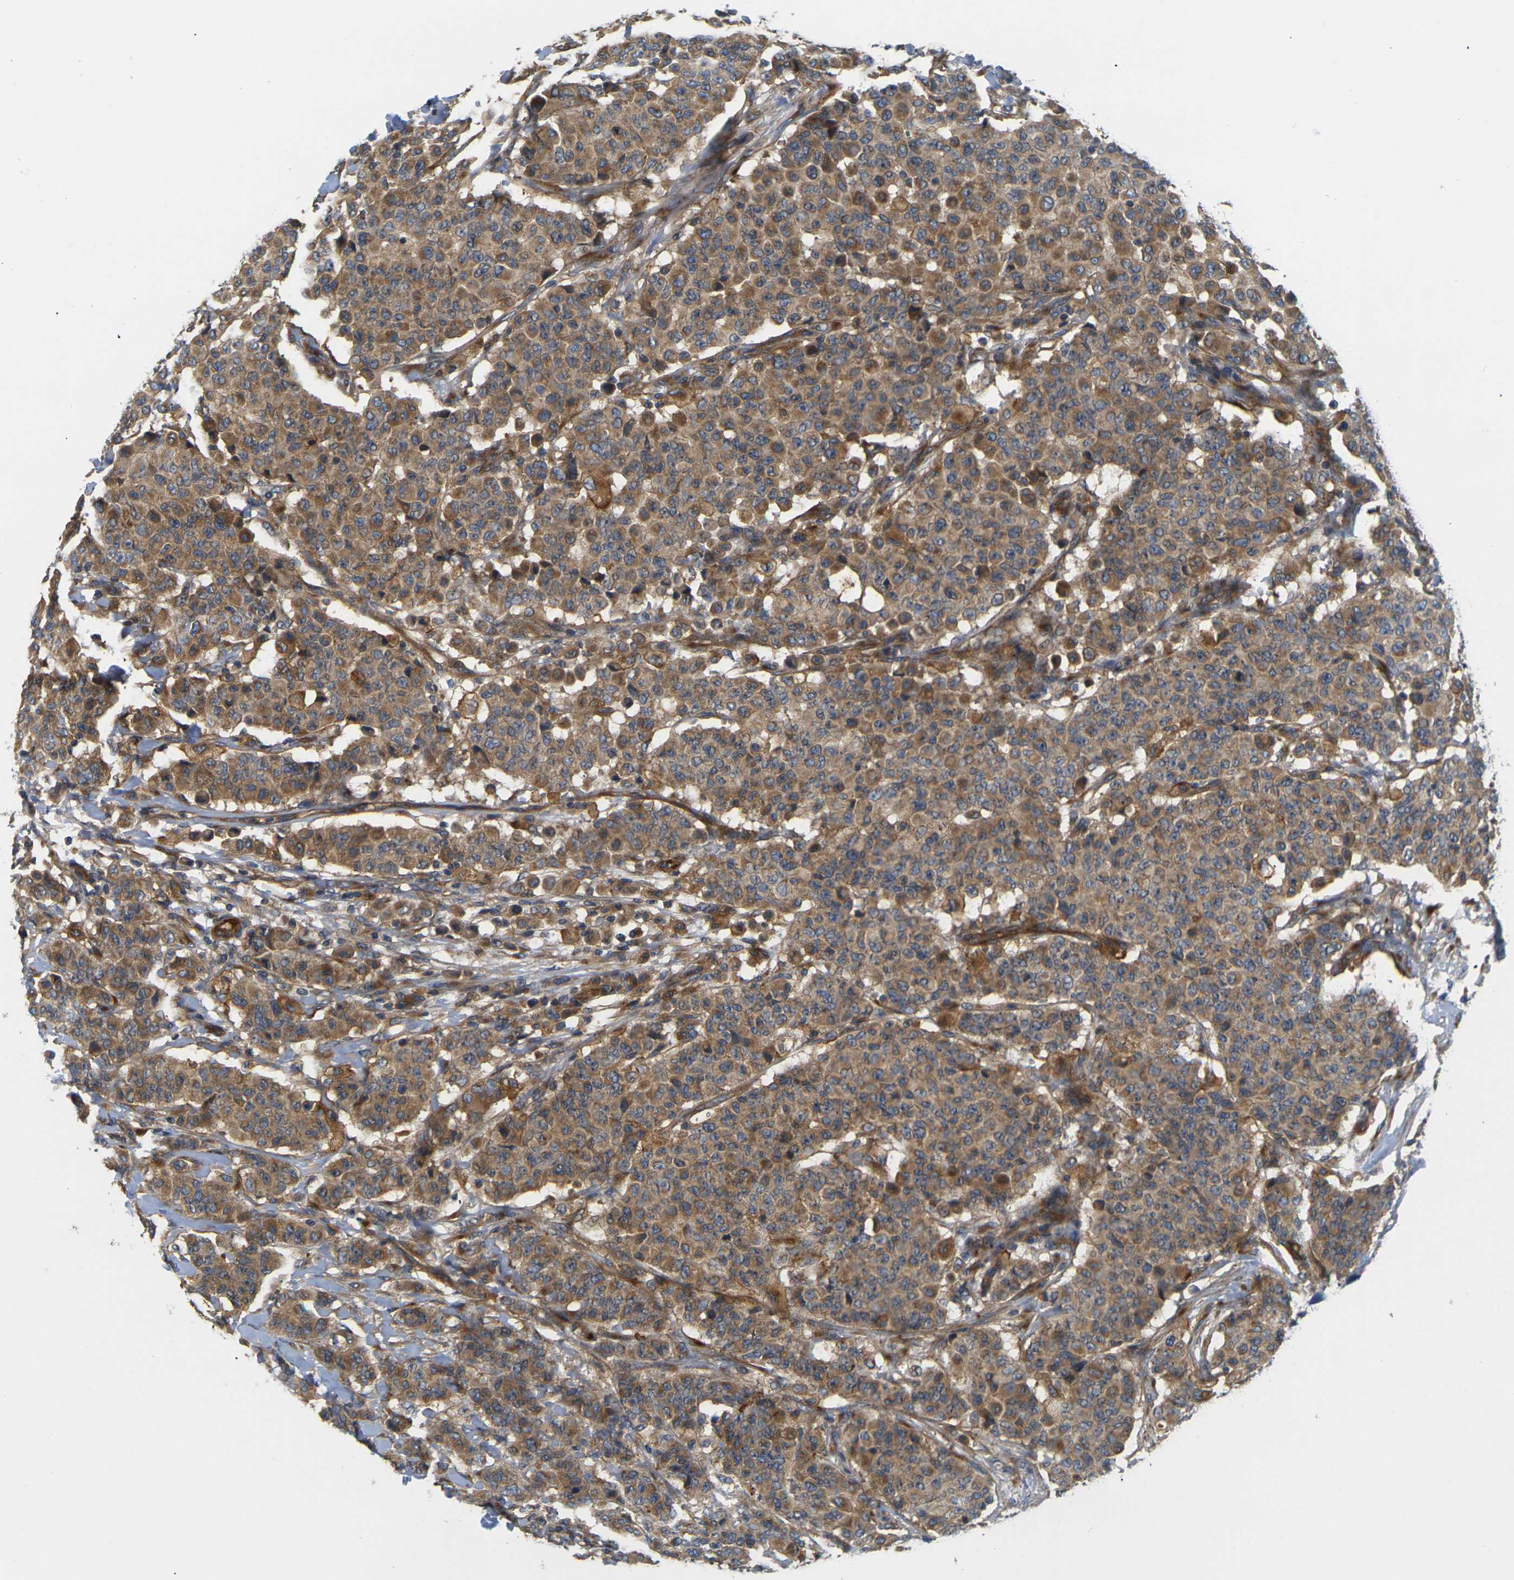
{"staining": {"intensity": "moderate", "quantity": ">75%", "location": "cytoplasmic/membranous"}, "tissue": "breast cancer", "cell_type": "Tumor cells", "image_type": "cancer", "snomed": [{"axis": "morphology", "description": "Duct carcinoma"}, {"axis": "topography", "description": "Breast"}], "caption": "Immunohistochemistry (IHC) image of neoplastic tissue: breast cancer stained using immunohistochemistry exhibits medium levels of moderate protein expression localized specifically in the cytoplasmic/membranous of tumor cells, appearing as a cytoplasmic/membranous brown color.", "gene": "LRCH3", "patient": {"sex": "female", "age": 40}}